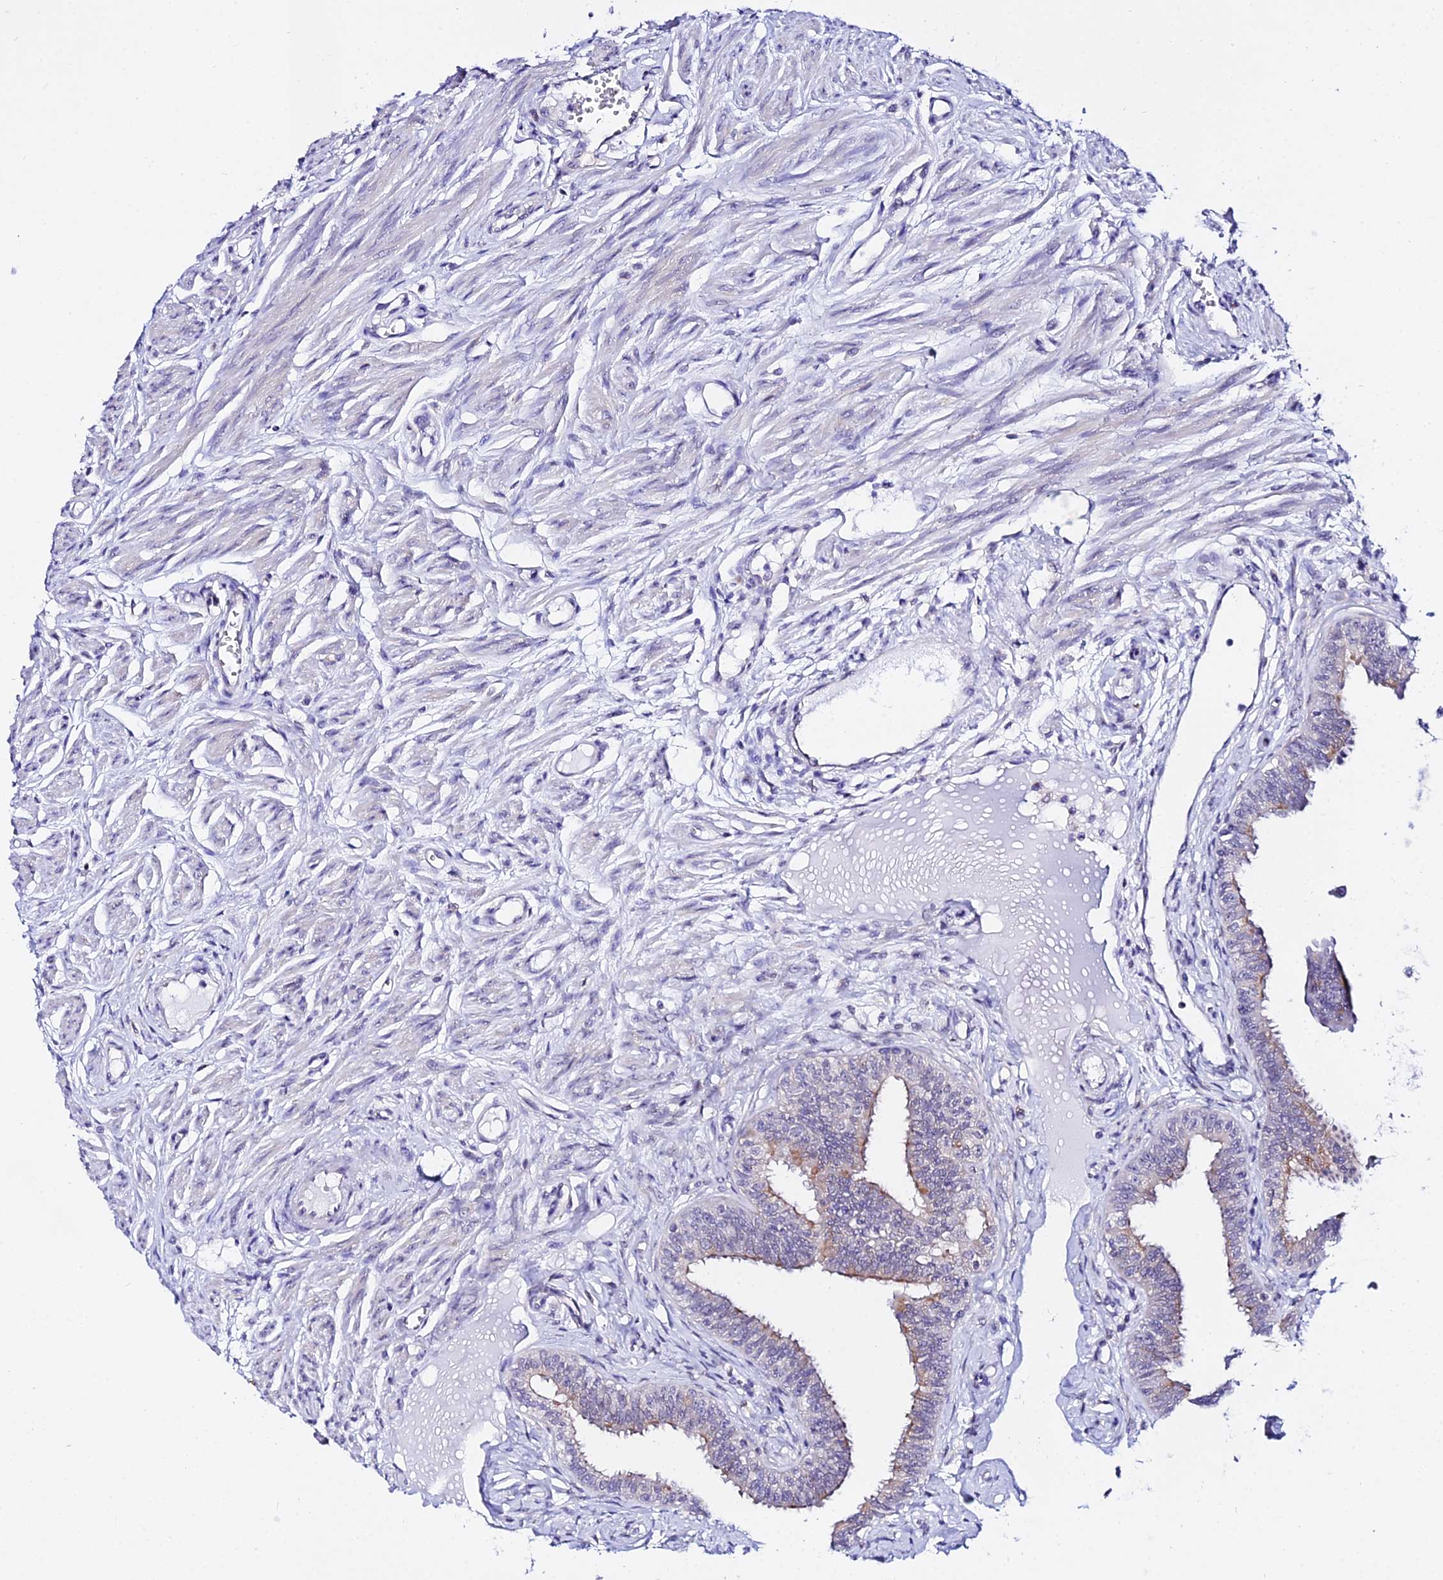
{"staining": {"intensity": "moderate", "quantity": "25%-75%", "location": "cytoplasmic/membranous"}, "tissue": "fallopian tube", "cell_type": "Glandular cells", "image_type": "normal", "snomed": [{"axis": "morphology", "description": "Normal tissue, NOS"}, {"axis": "morphology", "description": "Carcinoma, NOS"}, {"axis": "topography", "description": "Fallopian tube"}, {"axis": "topography", "description": "Ovary"}], "caption": "A micrograph of fallopian tube stained for a protein displays moderate cytoplasmic/membranous brown staining in glandular cells.", "gene": "ATG16L2", "patient": {"sex": "female", "age": 59}}